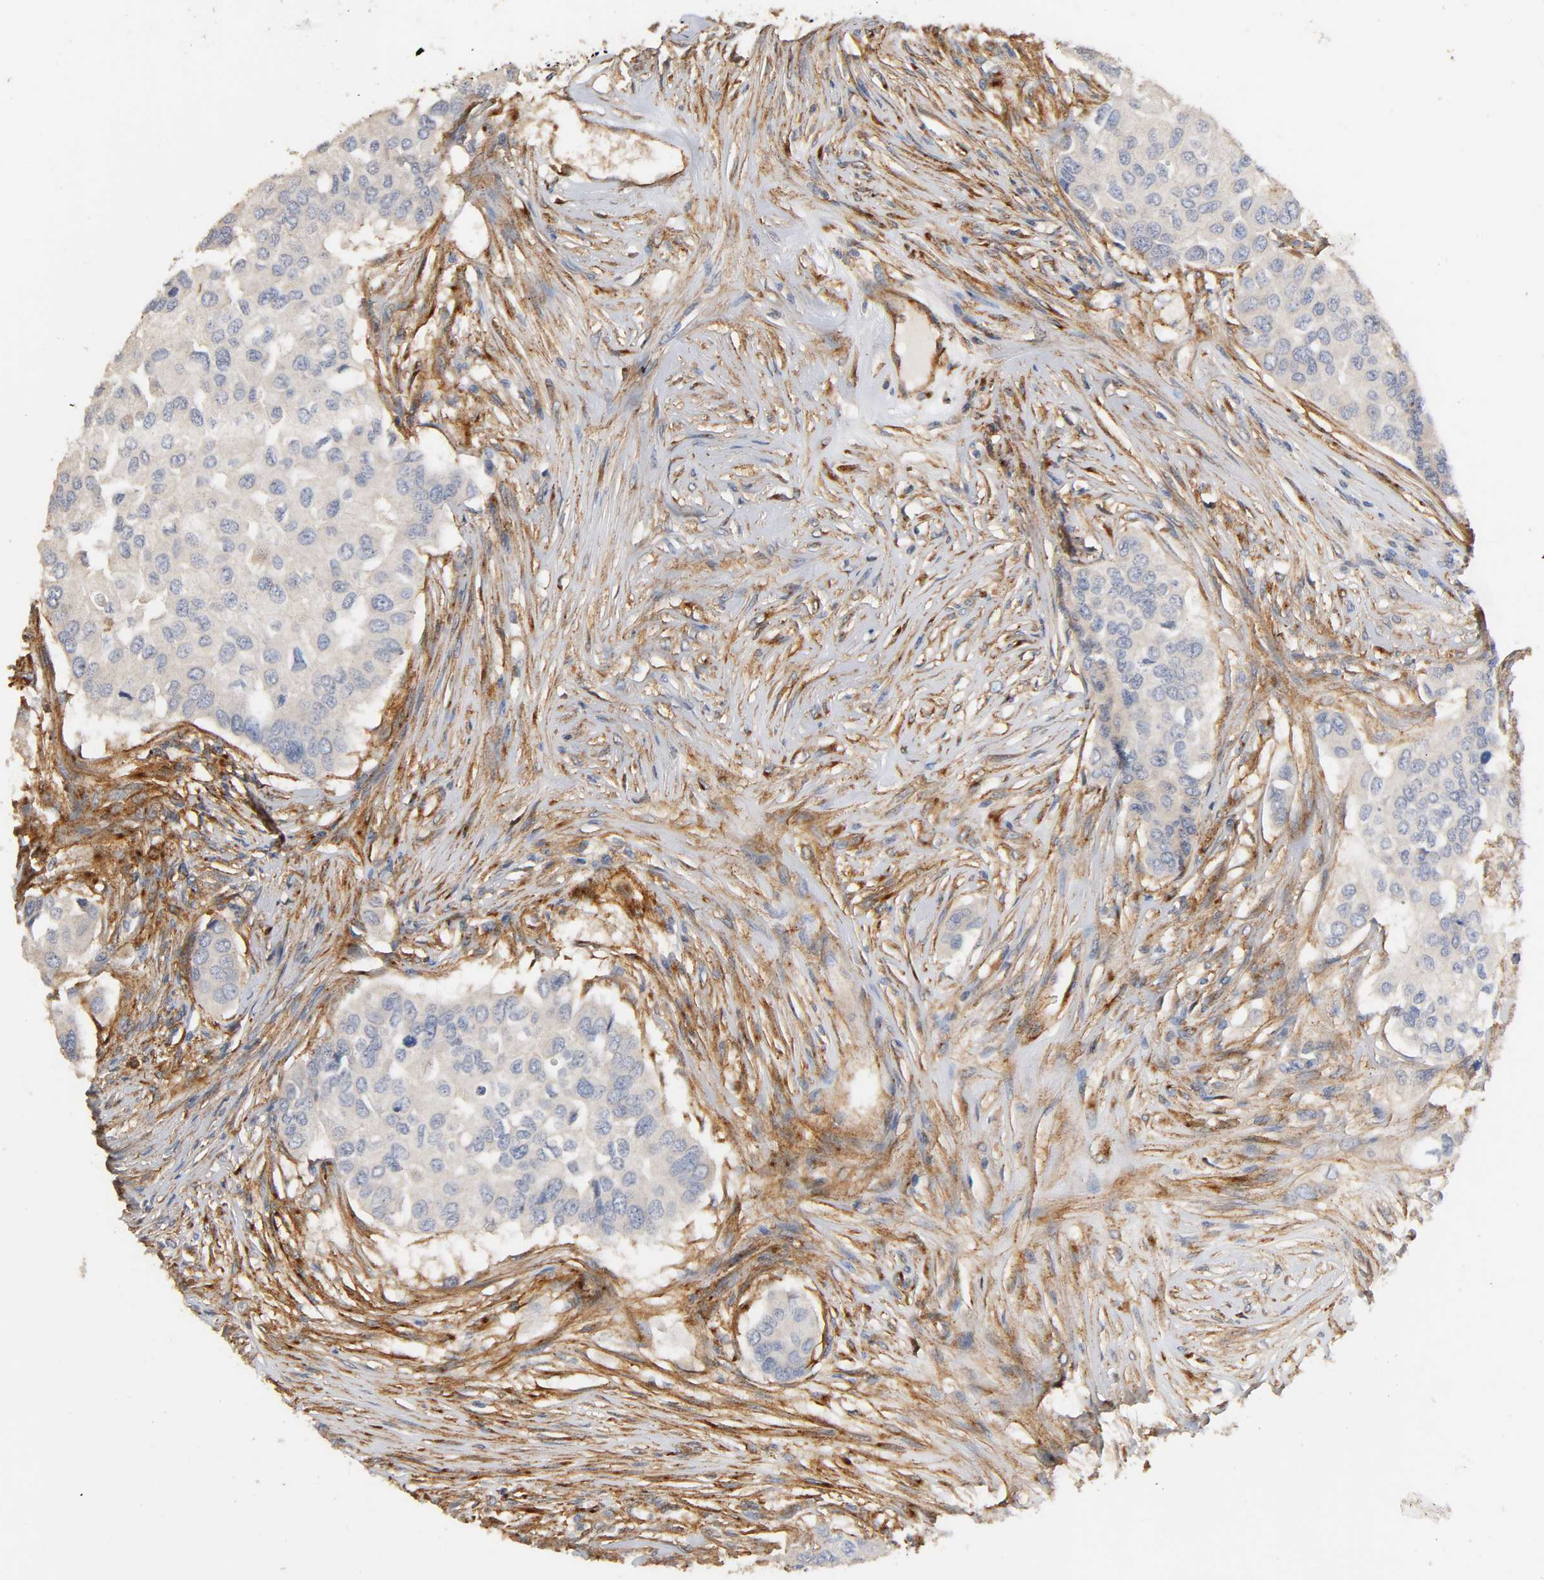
{"staining": {"intensity": "negative", "quantity": "none", "location": "none"}, "tissue": "breast cancer", "cell_type": "Tumor cells", "image_type": "cancer", "snomed": [{"axis": "morphology", "description": "Normal tissue, NOS"}, {"axis": "morphology", "description": "Duct carcinoma"}, {"axis": "topography", "description": "Breast"}], "caption": "Immunohistochemistry (IHC) image of human breast cancer (intraductal carcinoma) stained for a protein (brown), which reveals no staining in tumor cells.", "gene": "IFITM3", "patient": {"sex": "female", "age": 49}}